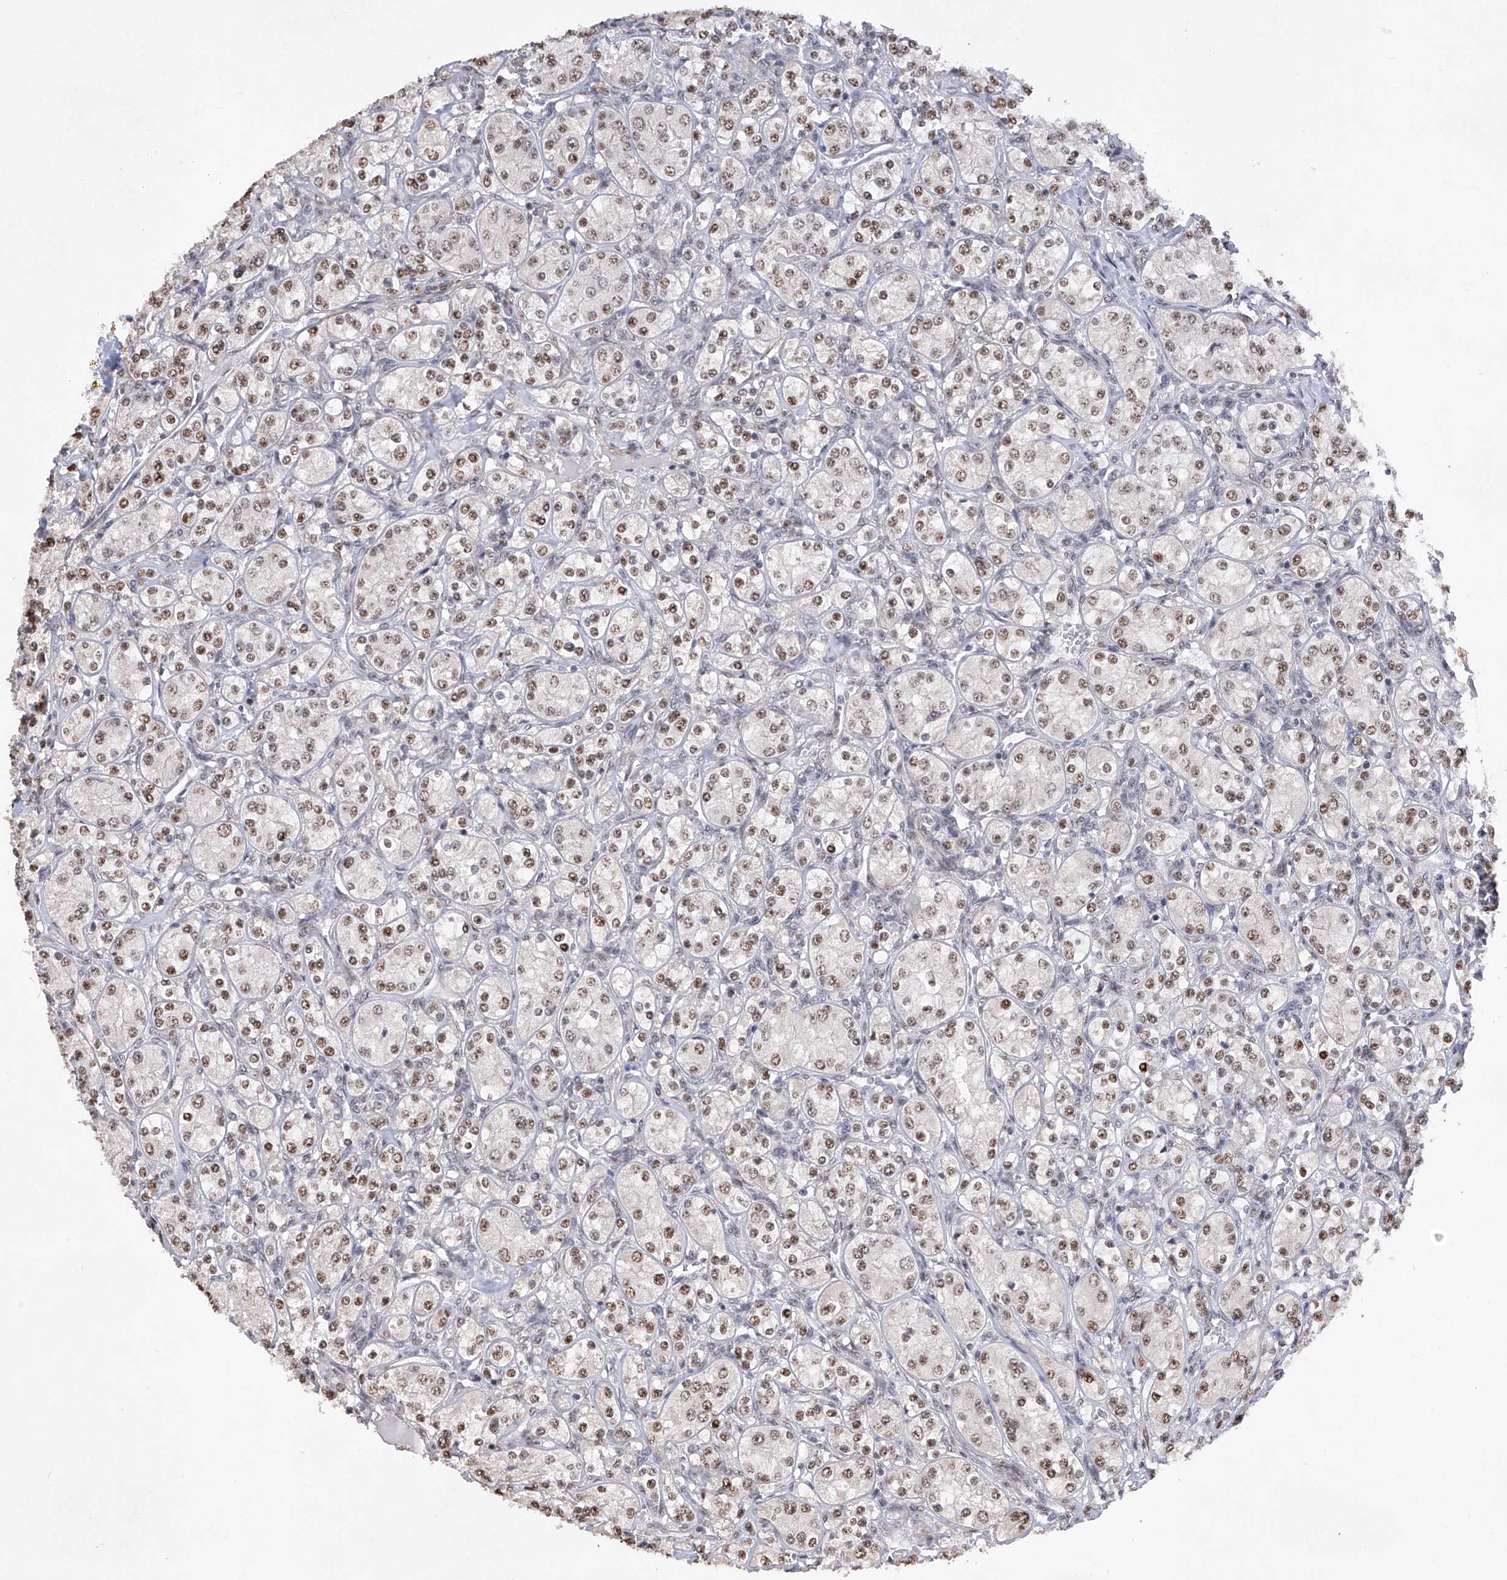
{"staining": {"intensity": "moderate", "quantity": ">75%", "location": "nuclear"}, "tissue": "renal cancer", "cell_type": "Tumor cells", "image_type": "cancer", "snomed": [{"axis": "morphology", "description": "Adenocarcinoma, NOS"}, {"axis": "topography", "description": "Kidney"}], "caption": "Adenocarcinoma (renal) stained with DAB IHC exhibits medium levels of moderate nuclear positivity in approximately >75% of tumor cells.", "gene": "NFATC4", "patient": {"sex": "male", "age": 77}}